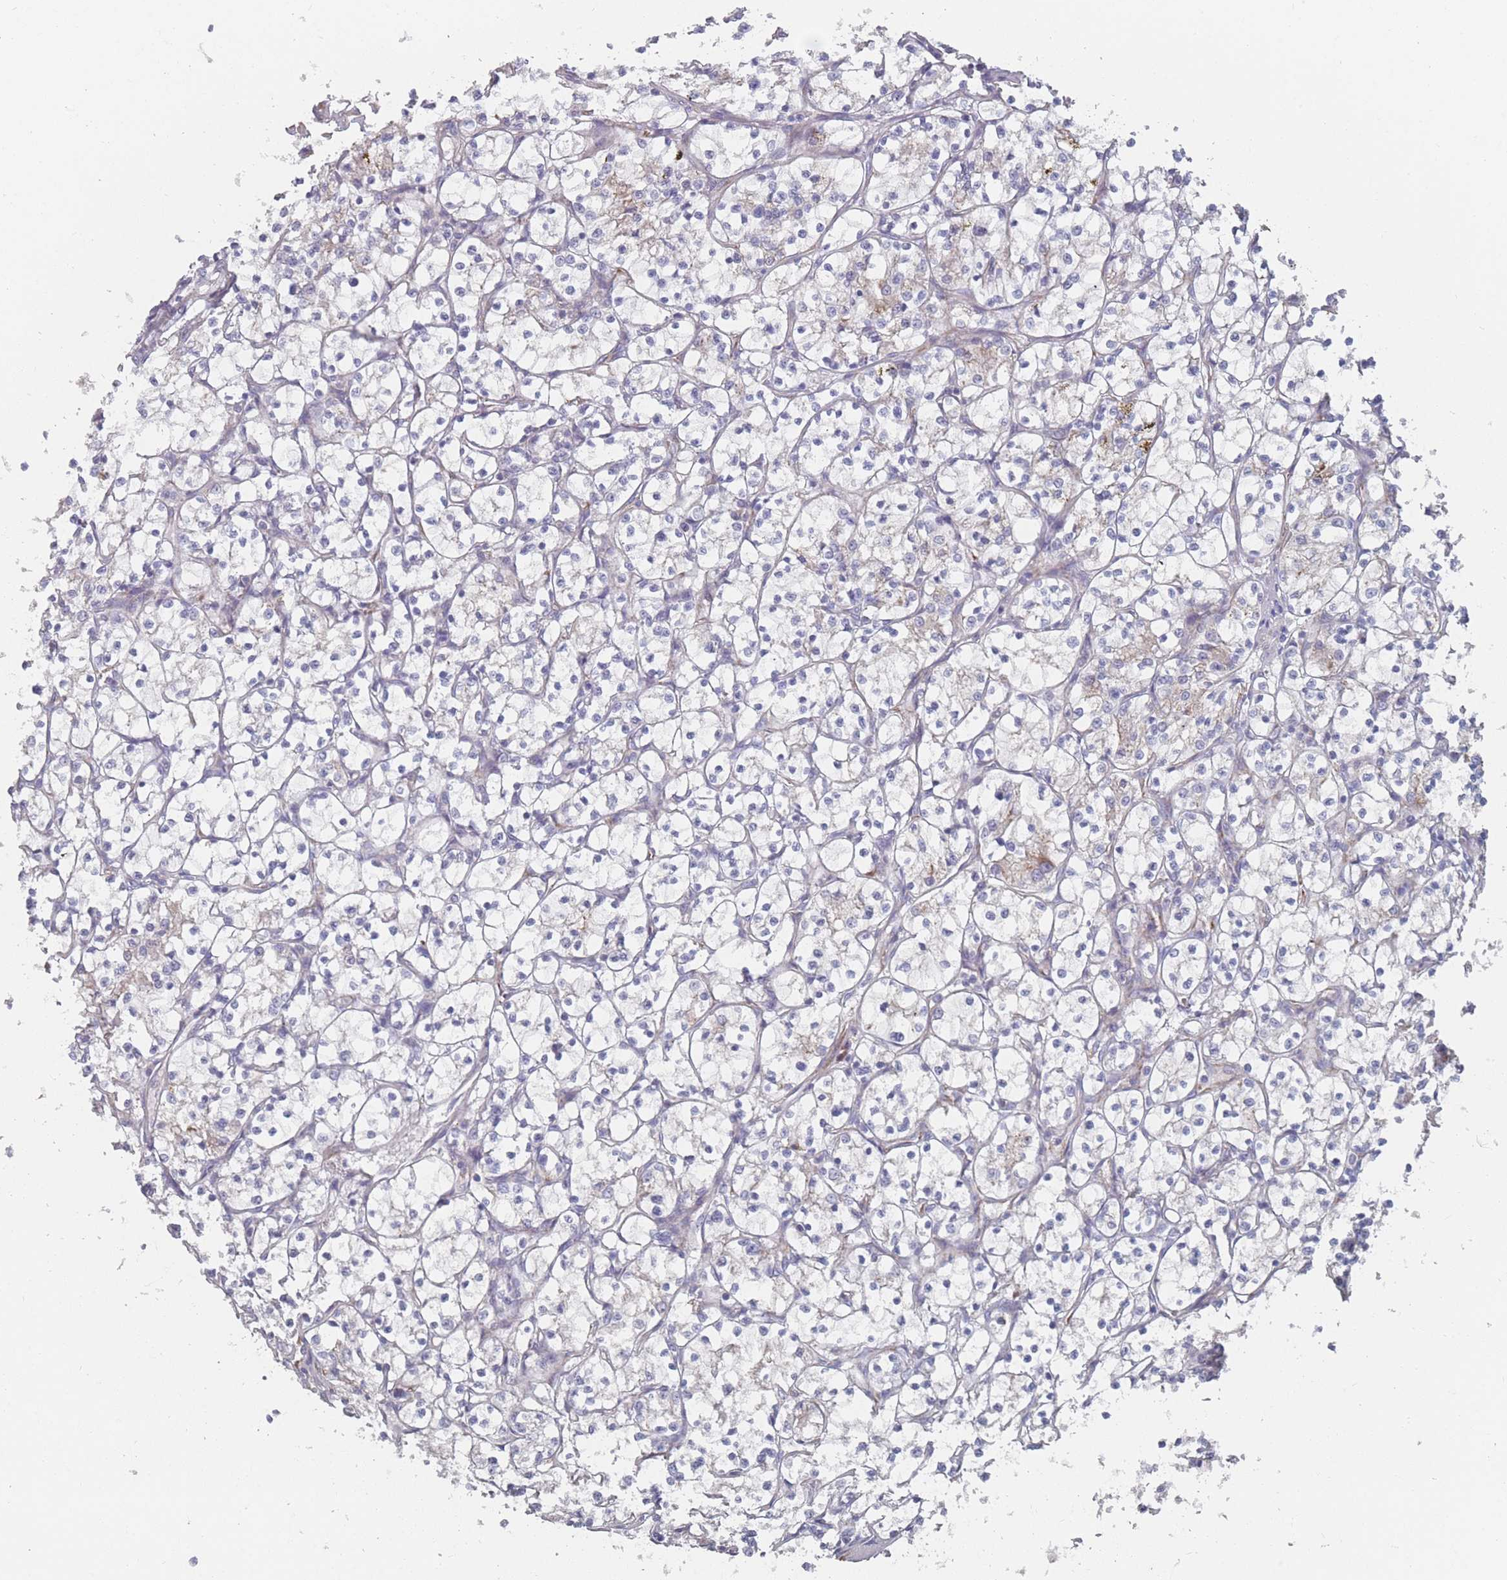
{"staining": {"intensity": "negative", "quantity": "none", "location": "none"}, "tissue": "renal cancer", "cell_type": "Tumor cells", "image_type": "cancer", "snomed": [{"axis": "morphology", "description": "Adenocarcinoma, NOS"}, {"axis": "topography", "description": "Kidney"}], "caption": "This is an immunohistochemistry (IHC) photomicrograph of human adenocarcinoma (renal). There is no staining in tumor cells.", "gene": "CACNG5", "patient": {"sex": "female", "age": 69}}